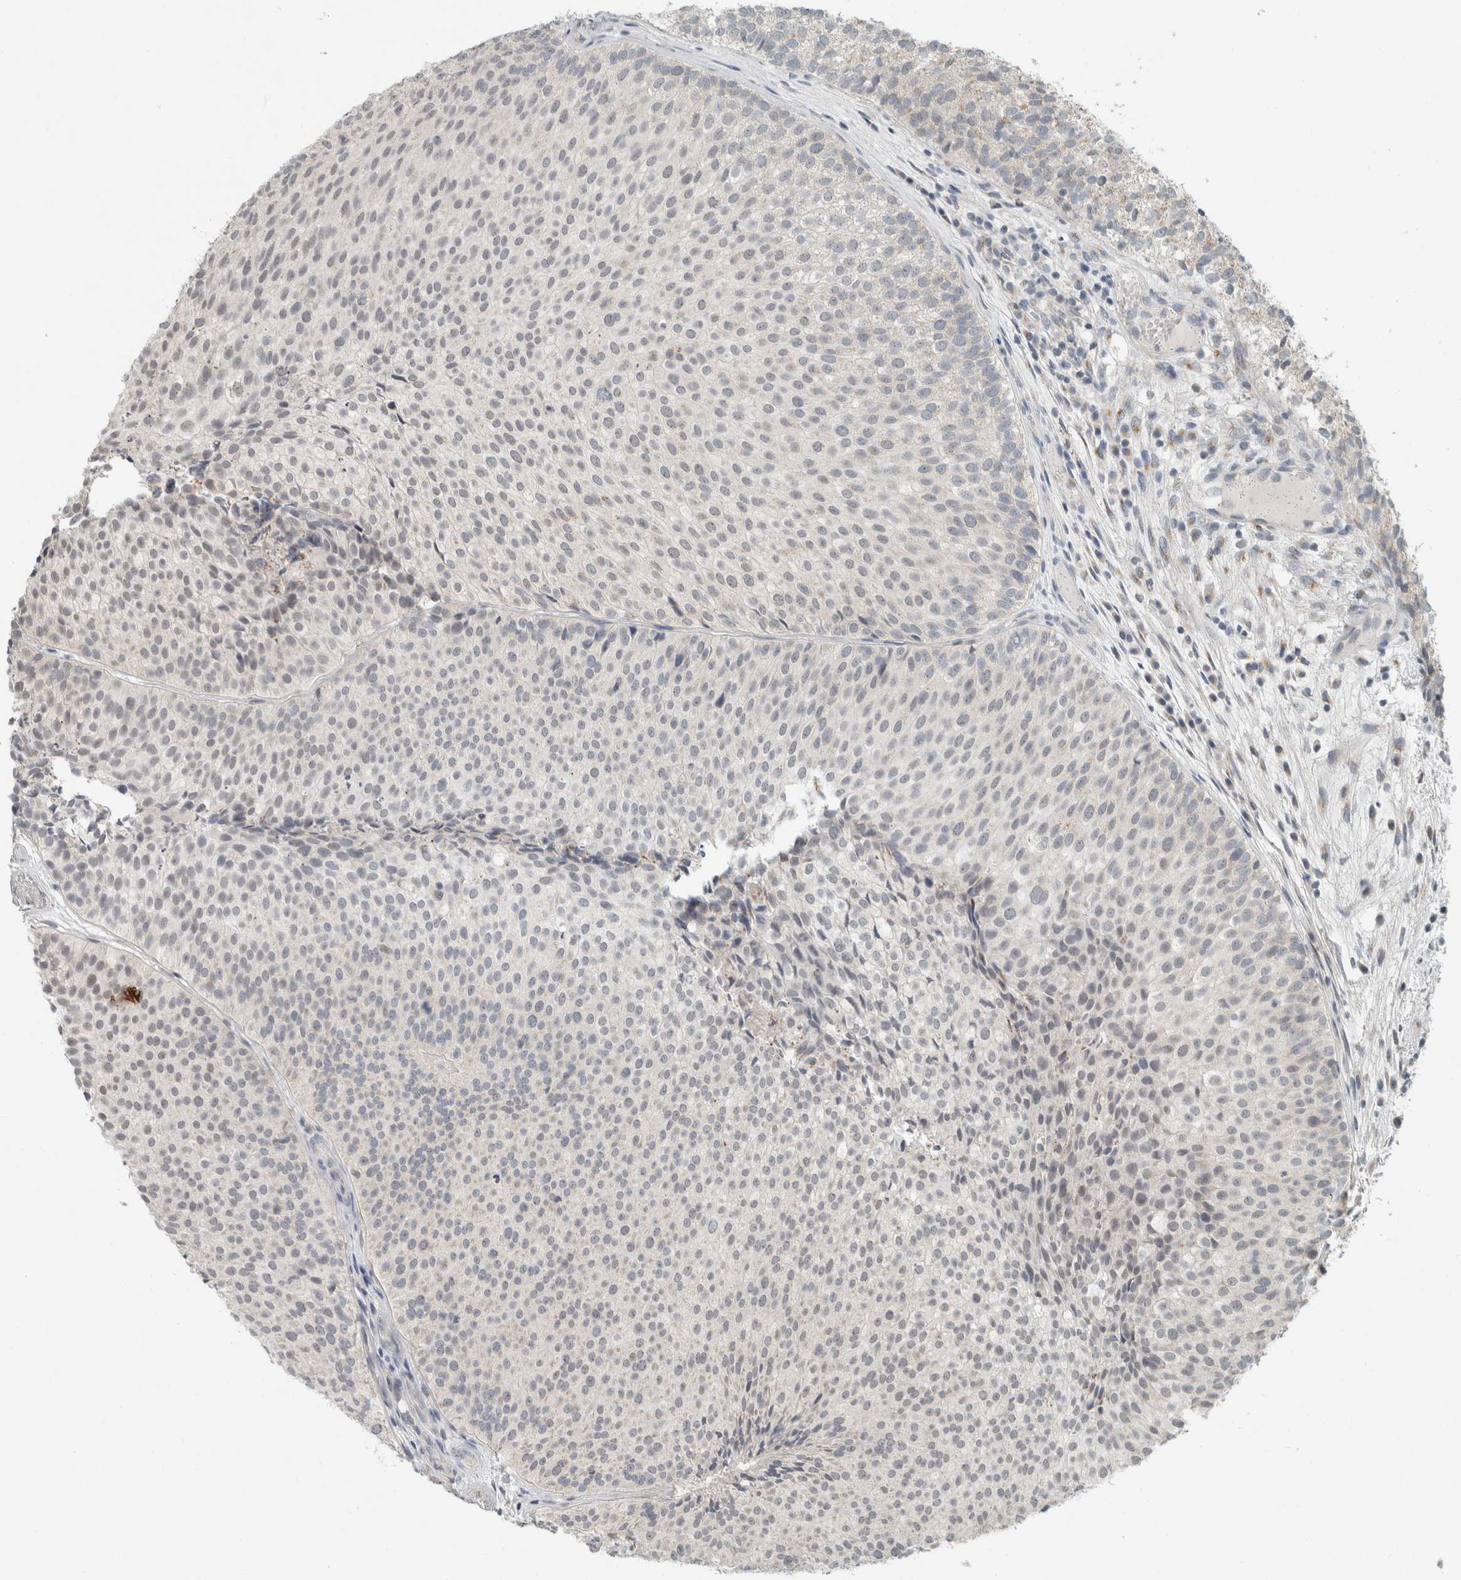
{"staining": {"intensity": "negative", "quantity": "none", "location": "none"}, "tissue": "urothelial cancer", "cell_type": "Tumor cells", "image_type": "cancer", "snomed": [{"axis": "morphology", "description": "Urothelial carcinoma, Low grade"}, {"axis": "topography", "description": "Urinary bladder"}], "caption": "Image shows no protein expression in tumor cells of urothelial carcinoma (low-grade) tissue.", "gene": "TRIT1", "patient": {"sex": "male", "age": 86}}